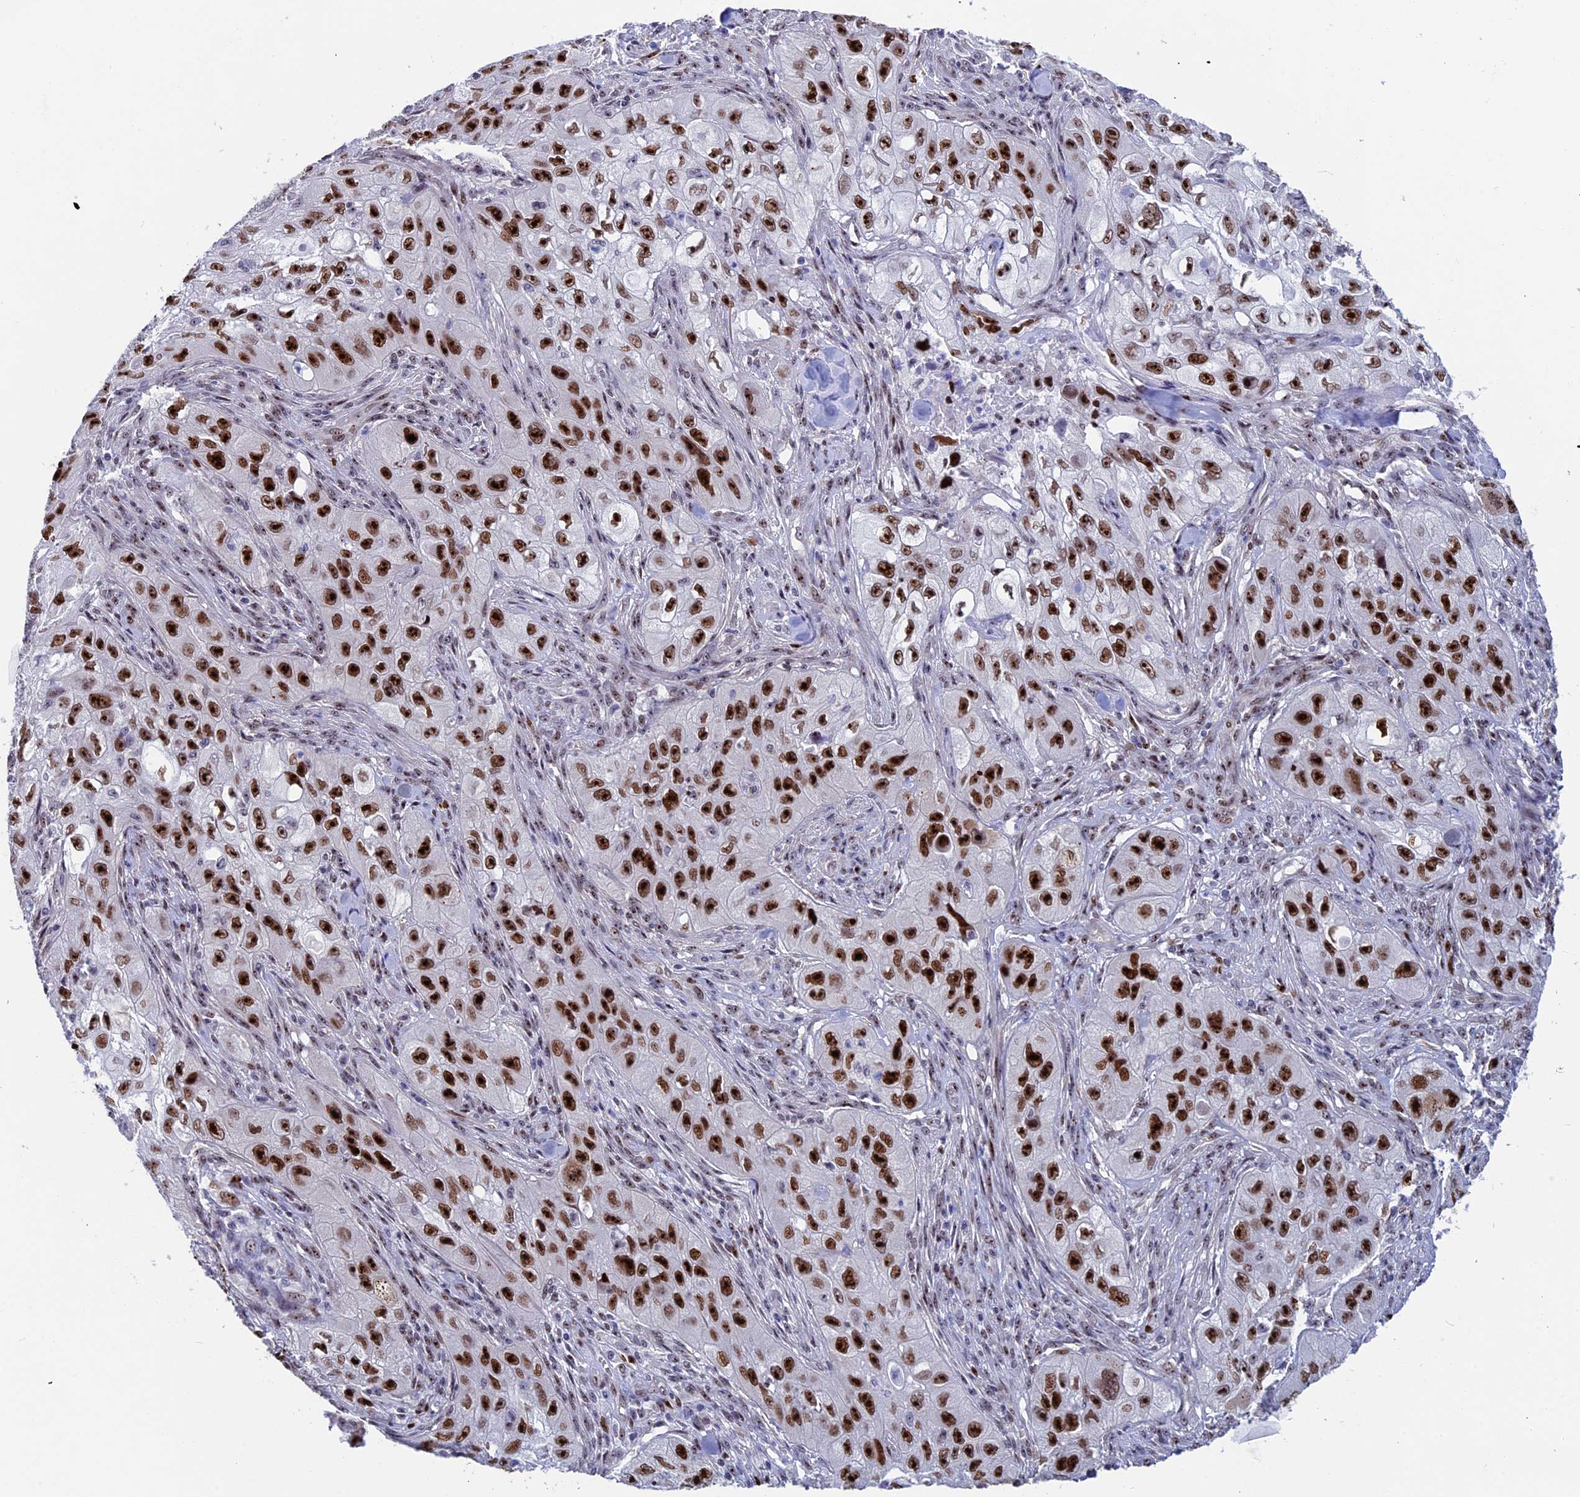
{"staining": {"intensity": "strong", "quantity": ">75%", "location": "nuclear"}, "tissue": "skin cancer", "cell_type": "Tumor cells", "image_type": "cancer", "snomed": [{"axis": "morphology", "description": "Squamous cell carcinoma, NOS"}, {"axis": "topography", "description": "Skin"}, {"axis": "topography", "description": "Subcutis"}], "caption": "Squamous cell carcinoma (skin) tissue exhibits strong nuclear expression in approximately >75% of tumor cells, visualized by immunohistochemistry. The protein of interest is stained brown, and the nuclei are stained in blue (DAB IHC with brightfield microscopy, high magnification).", "gene": "CCDC86", "patient": {"sex": "male", "age": 73}}